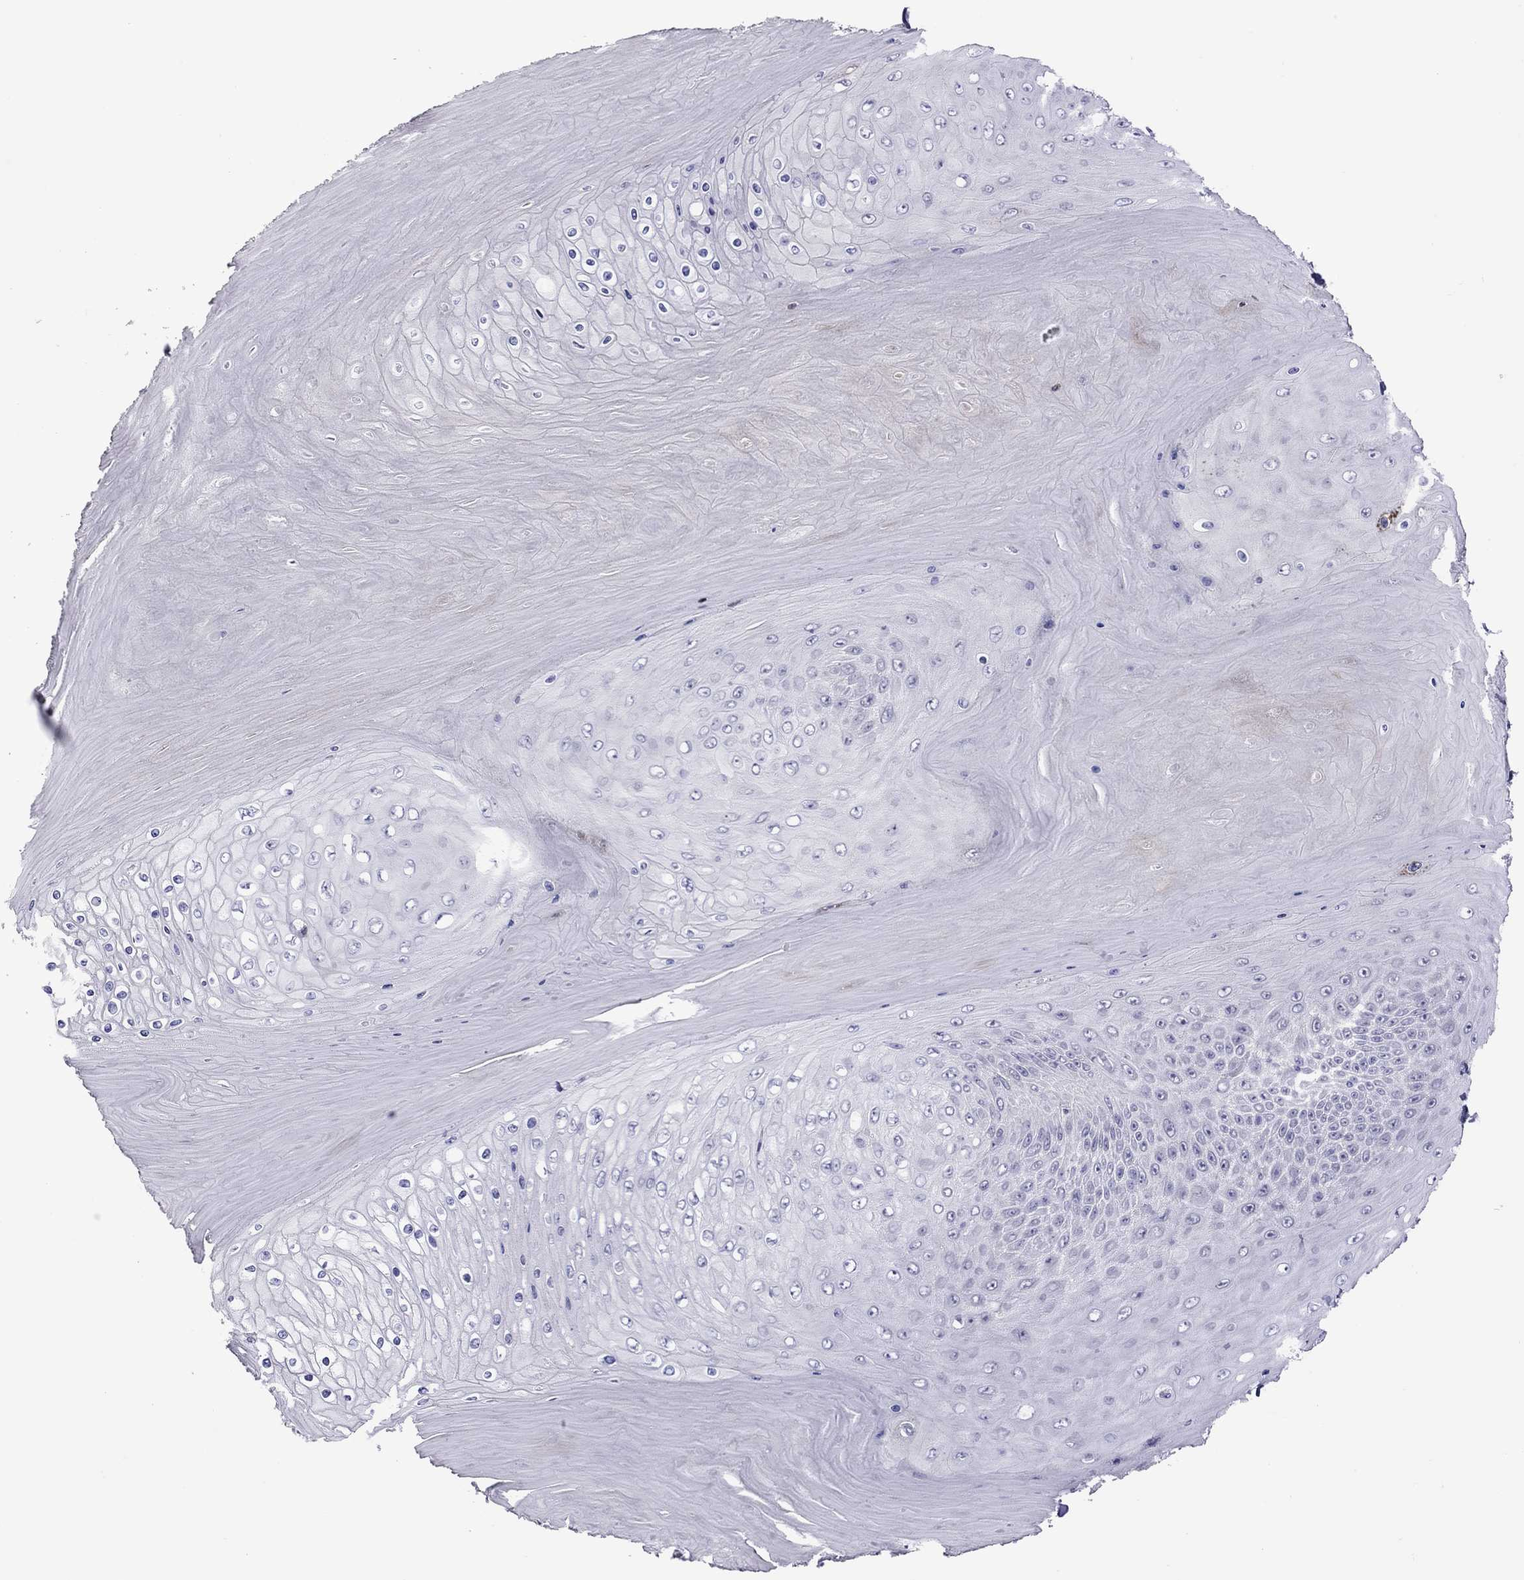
{"staining": {"intensity": "negative", "quantity": "none", "location": "none"}, "tissue": "skin cancer", "cell_type": "Tumor cells", "image_type": "cancer", "snomed": [{"axis": "morphology", "description": "Squamous cell carcinoma, NOS"}, {"axis": "topography", "description": "Skin"}], "caption": "Tumor cells are negative for protein expression in human skin cancer (squamous cell carcinoma). (Stains: DAB (3,3'-diaminobenzidine) IHC with hematoxylin counter stain, Microscopy: brightfield microscopy at high magnification).", "gene": "CHRNB3", "patient": {"sex": "male", "age": 62}}